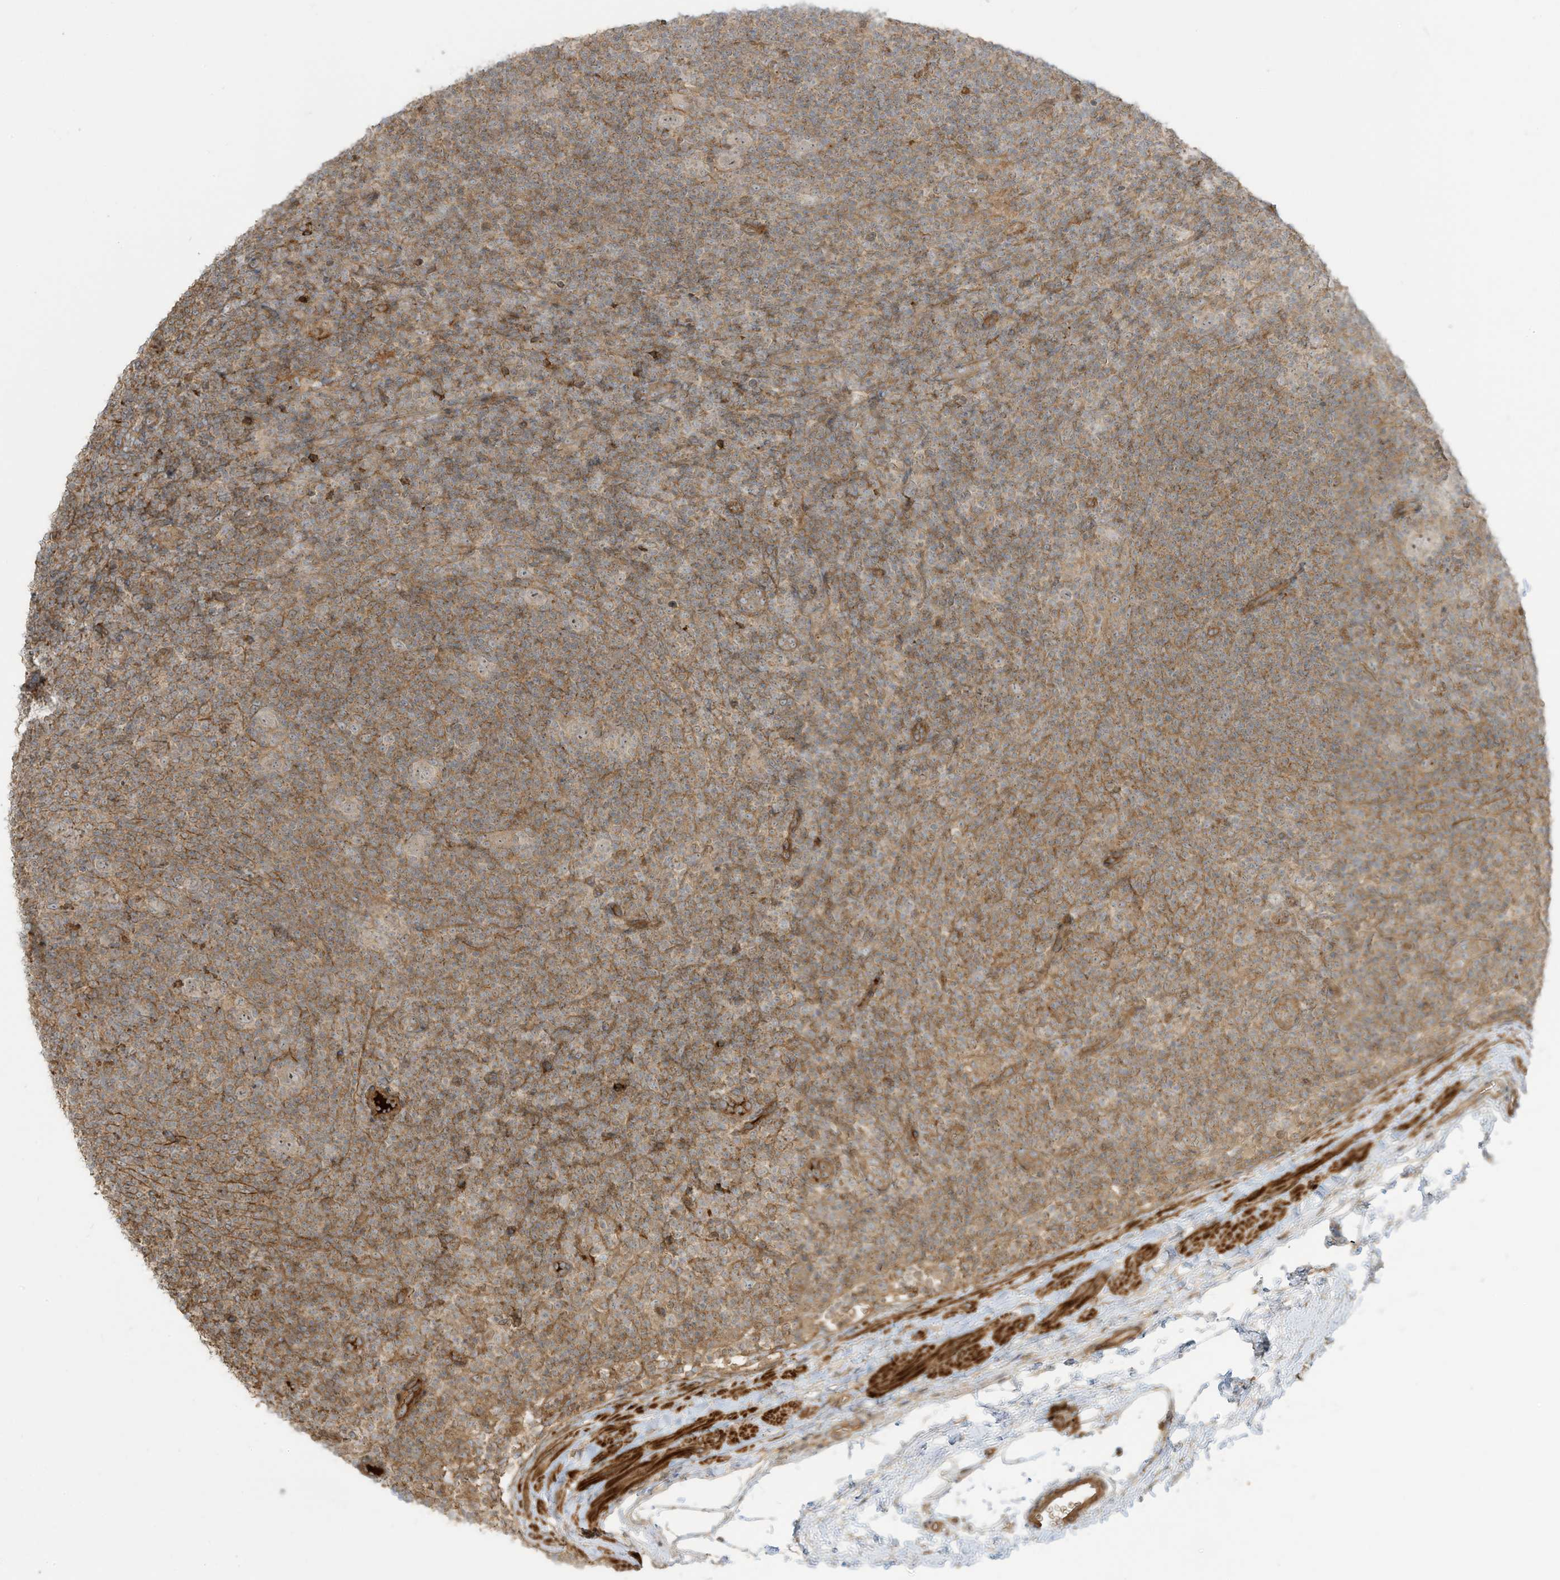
{"staining": {"intensity": "weak", "quantity": ">75%", "location": "cytoplasmic/membranous"}, "tissue": "lymphoma", "cell_type": "Tumor cells", "image_type": "cancer", "snomed": [{"axis": "morphology", "description": "Hodgkin's disease, NOS"}, {"axis": "topography", "description": "Lymph node"}], "caption": "Immunohistochemical staining of Hodgkin's disease exhibits weak cytoplasmic/membranous protein staining in about >75% of tumor cells.", "gene": "ENTR1", "patient": {"sex": "female", "age": 57}}